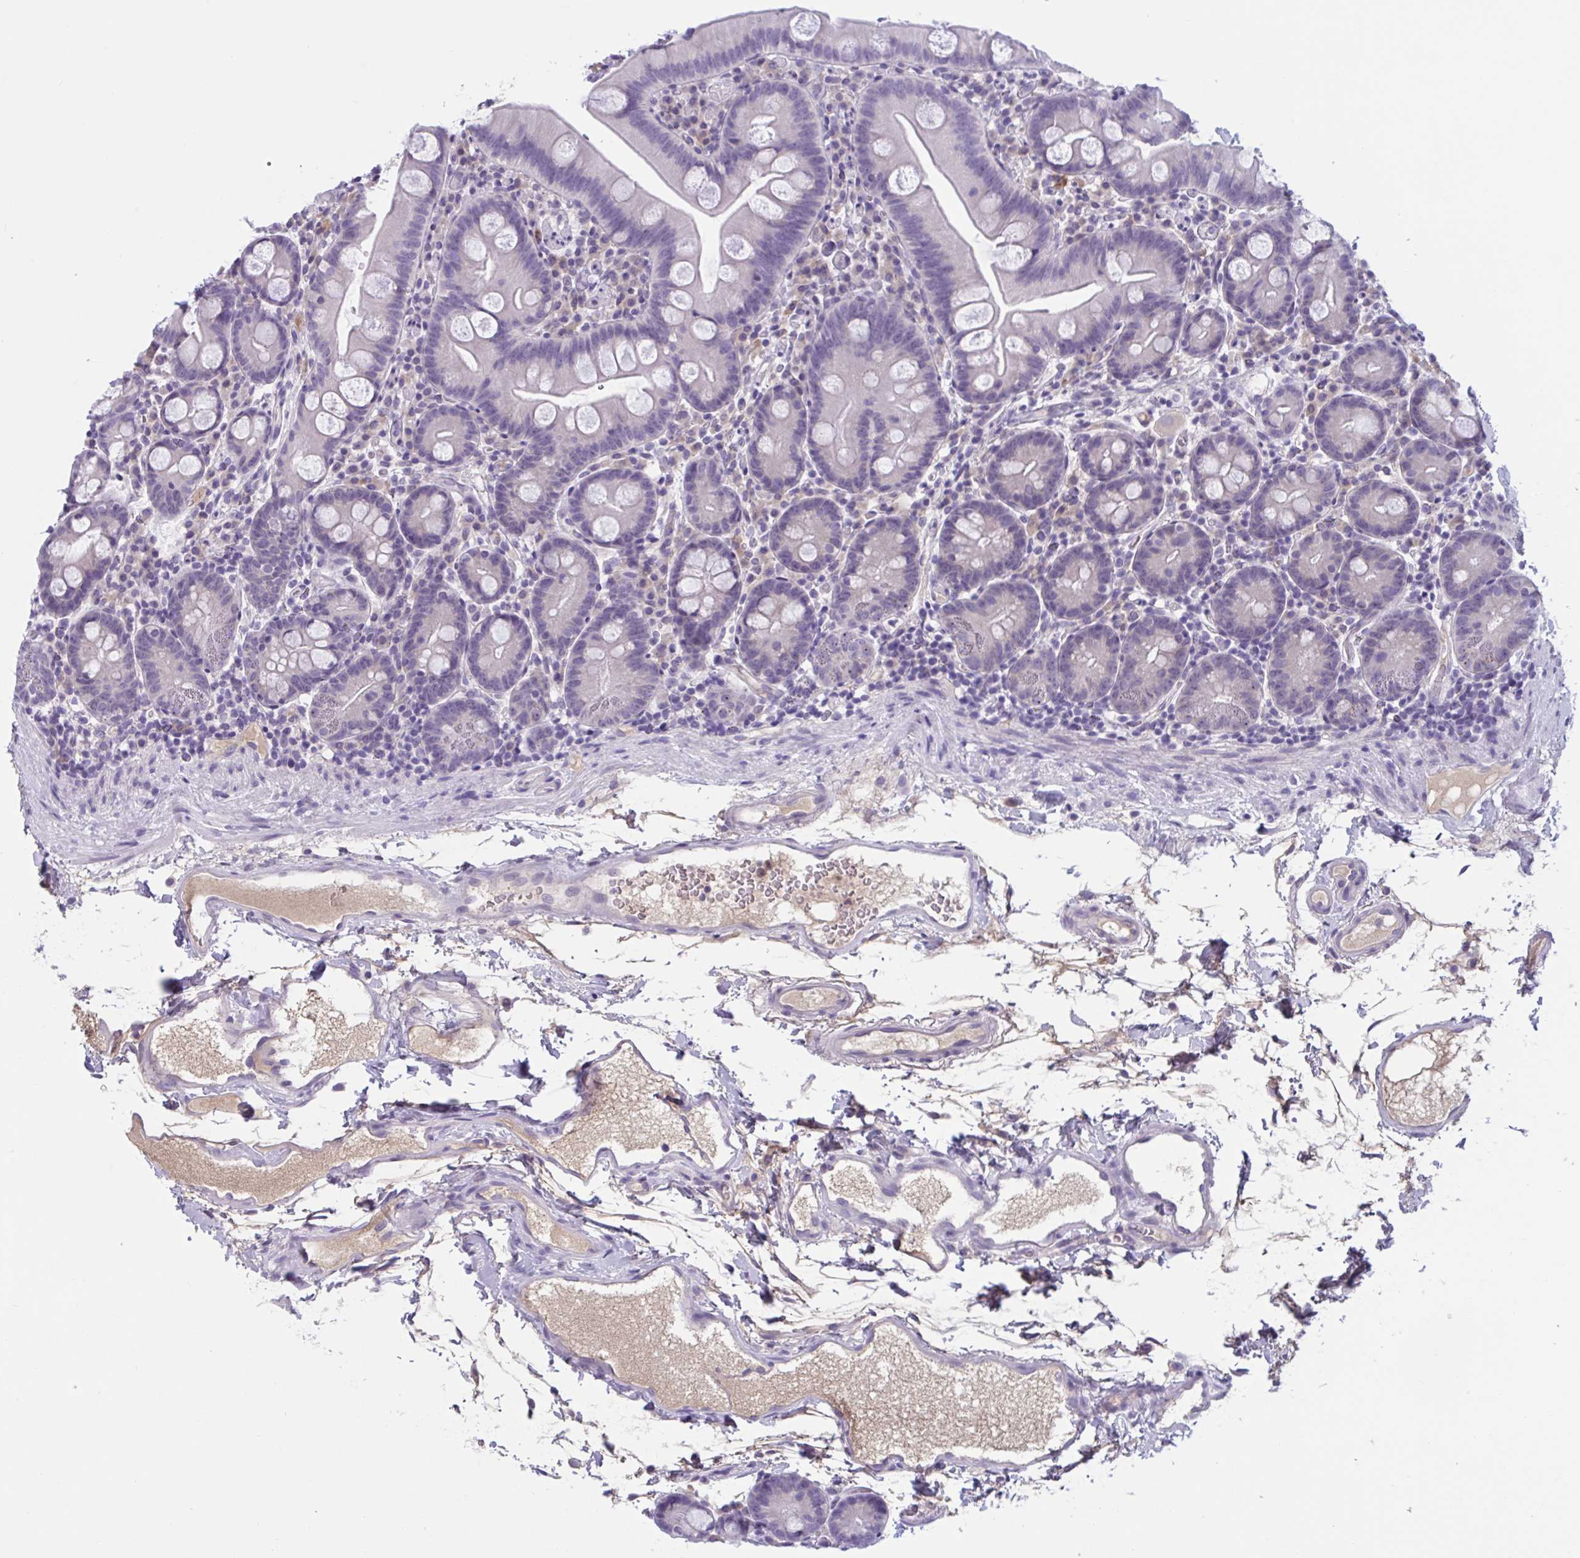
{"staining": {"intensity": "negative", "quantity": "none", "location": "none"}, "tissue": "small intestine", "cell_type": "Glandular cells", "image_type": "normal", "snomed": [{"axis": "morphology", "description": "Normal tissue, NOS"}, {"axis": "topography", "description": "Small intestine"}], "caption": "Immunohistochemical staining of benign small intestine displays no significant positivity in glandular cells. (DAB (3,3'-diaminobenzidine) immunohistochemistry with hematoxylin counter stain).", "gene": "WNT9B", "patient": {"sex": "female", "age": 68}}